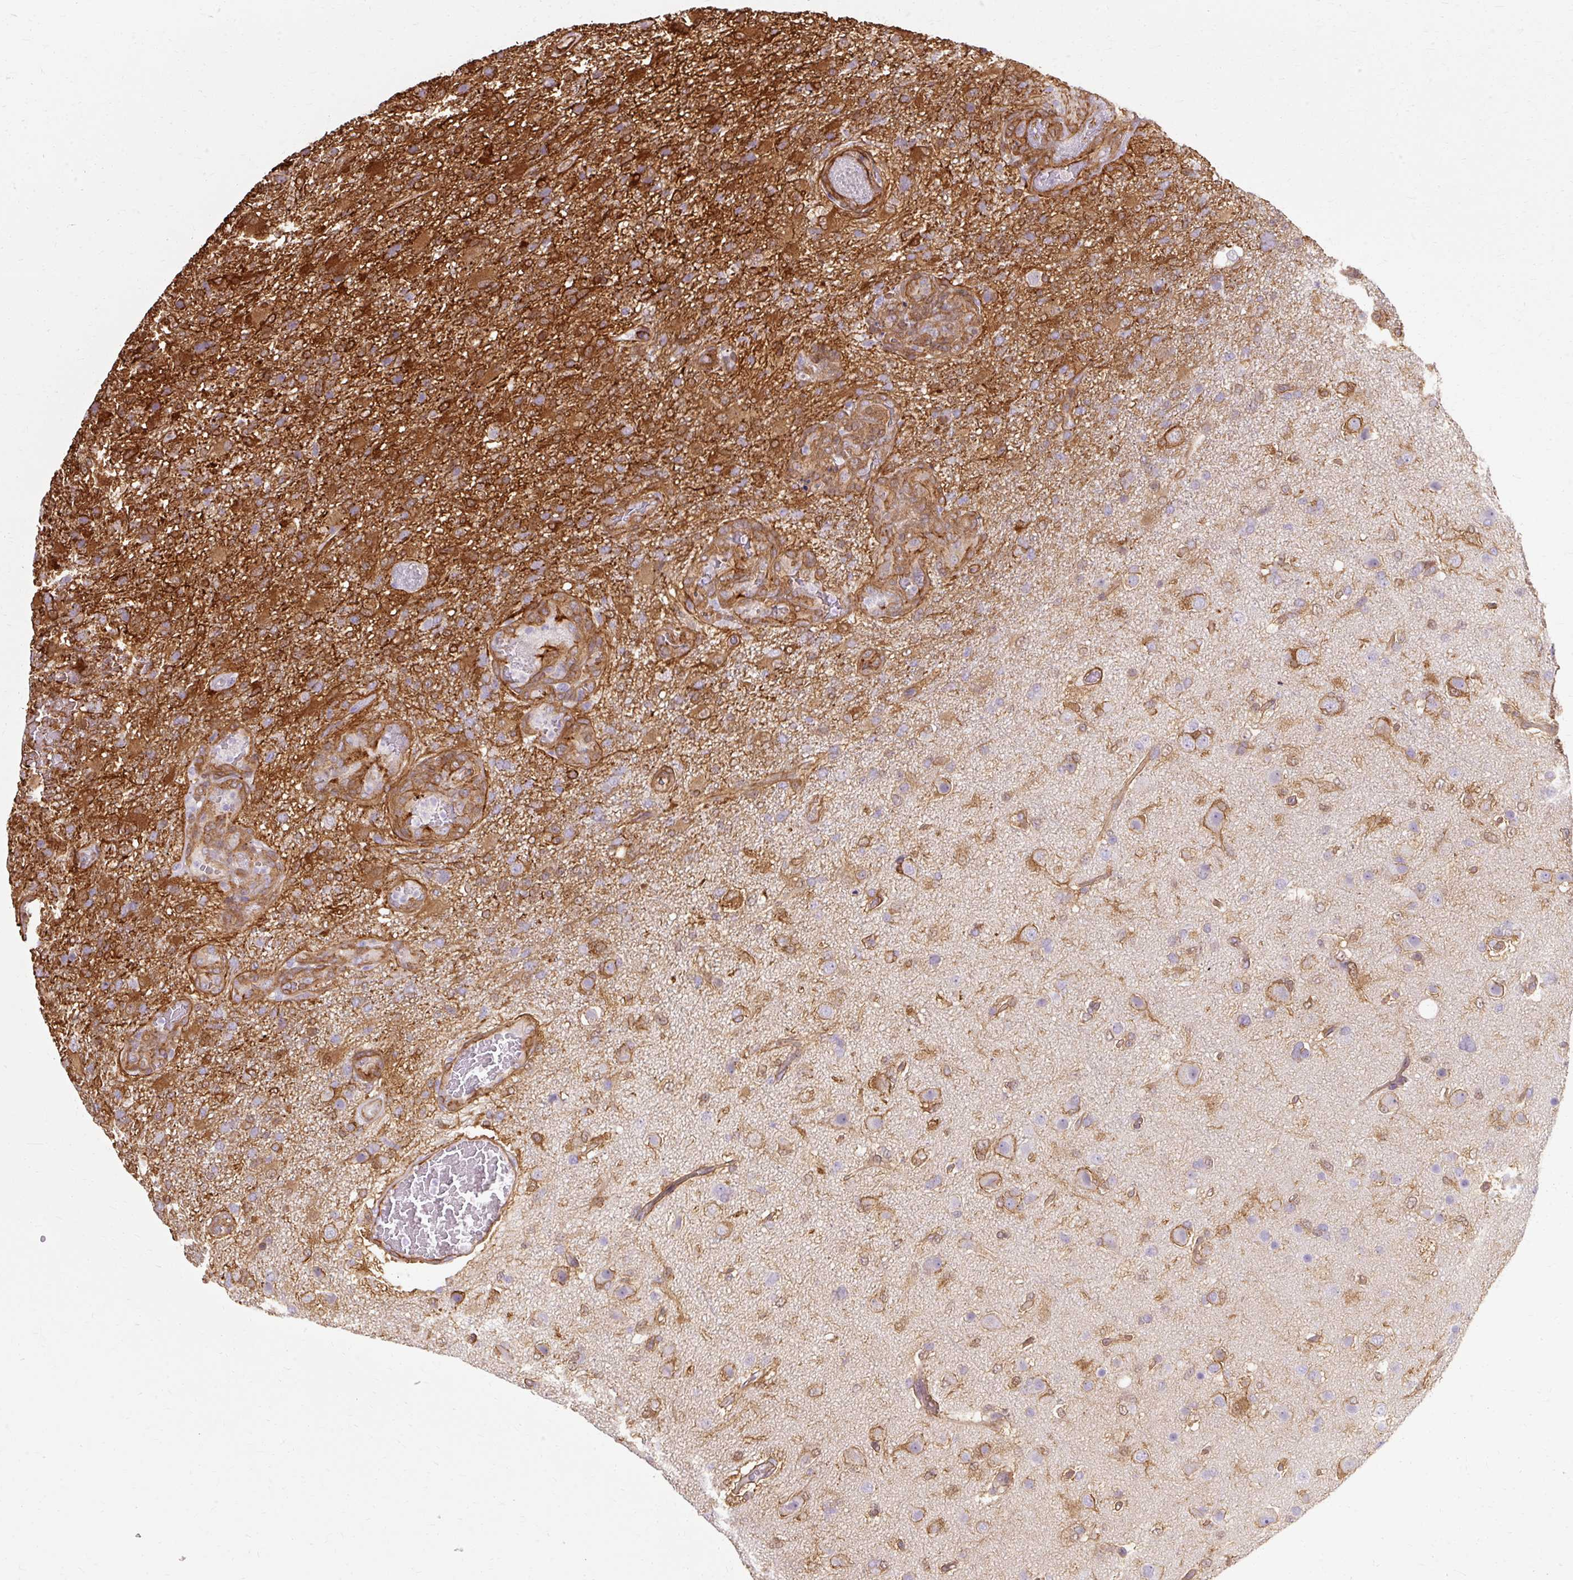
{"staining": {"intensity": "moderate", "quantity": ">75%", "location": "cytoplasmic/membranous"}, "tissue": "glioma", "cell_type": "Tumor cells", "image_type": "cancer", "snomed": [{"axis": "morphology", "description": "Glioma, malignant, High grade"}, {"axis": "topography", "description": "Brain"}], "caption": "This is a histology image of immunohistochemistry staining of malignant high-grade glioma, which shows moderate positivity in the cytoplasmic/membranous of tumor cells.", "gene": "CNN3", "patient": {"sex": "female", "age": 74}}